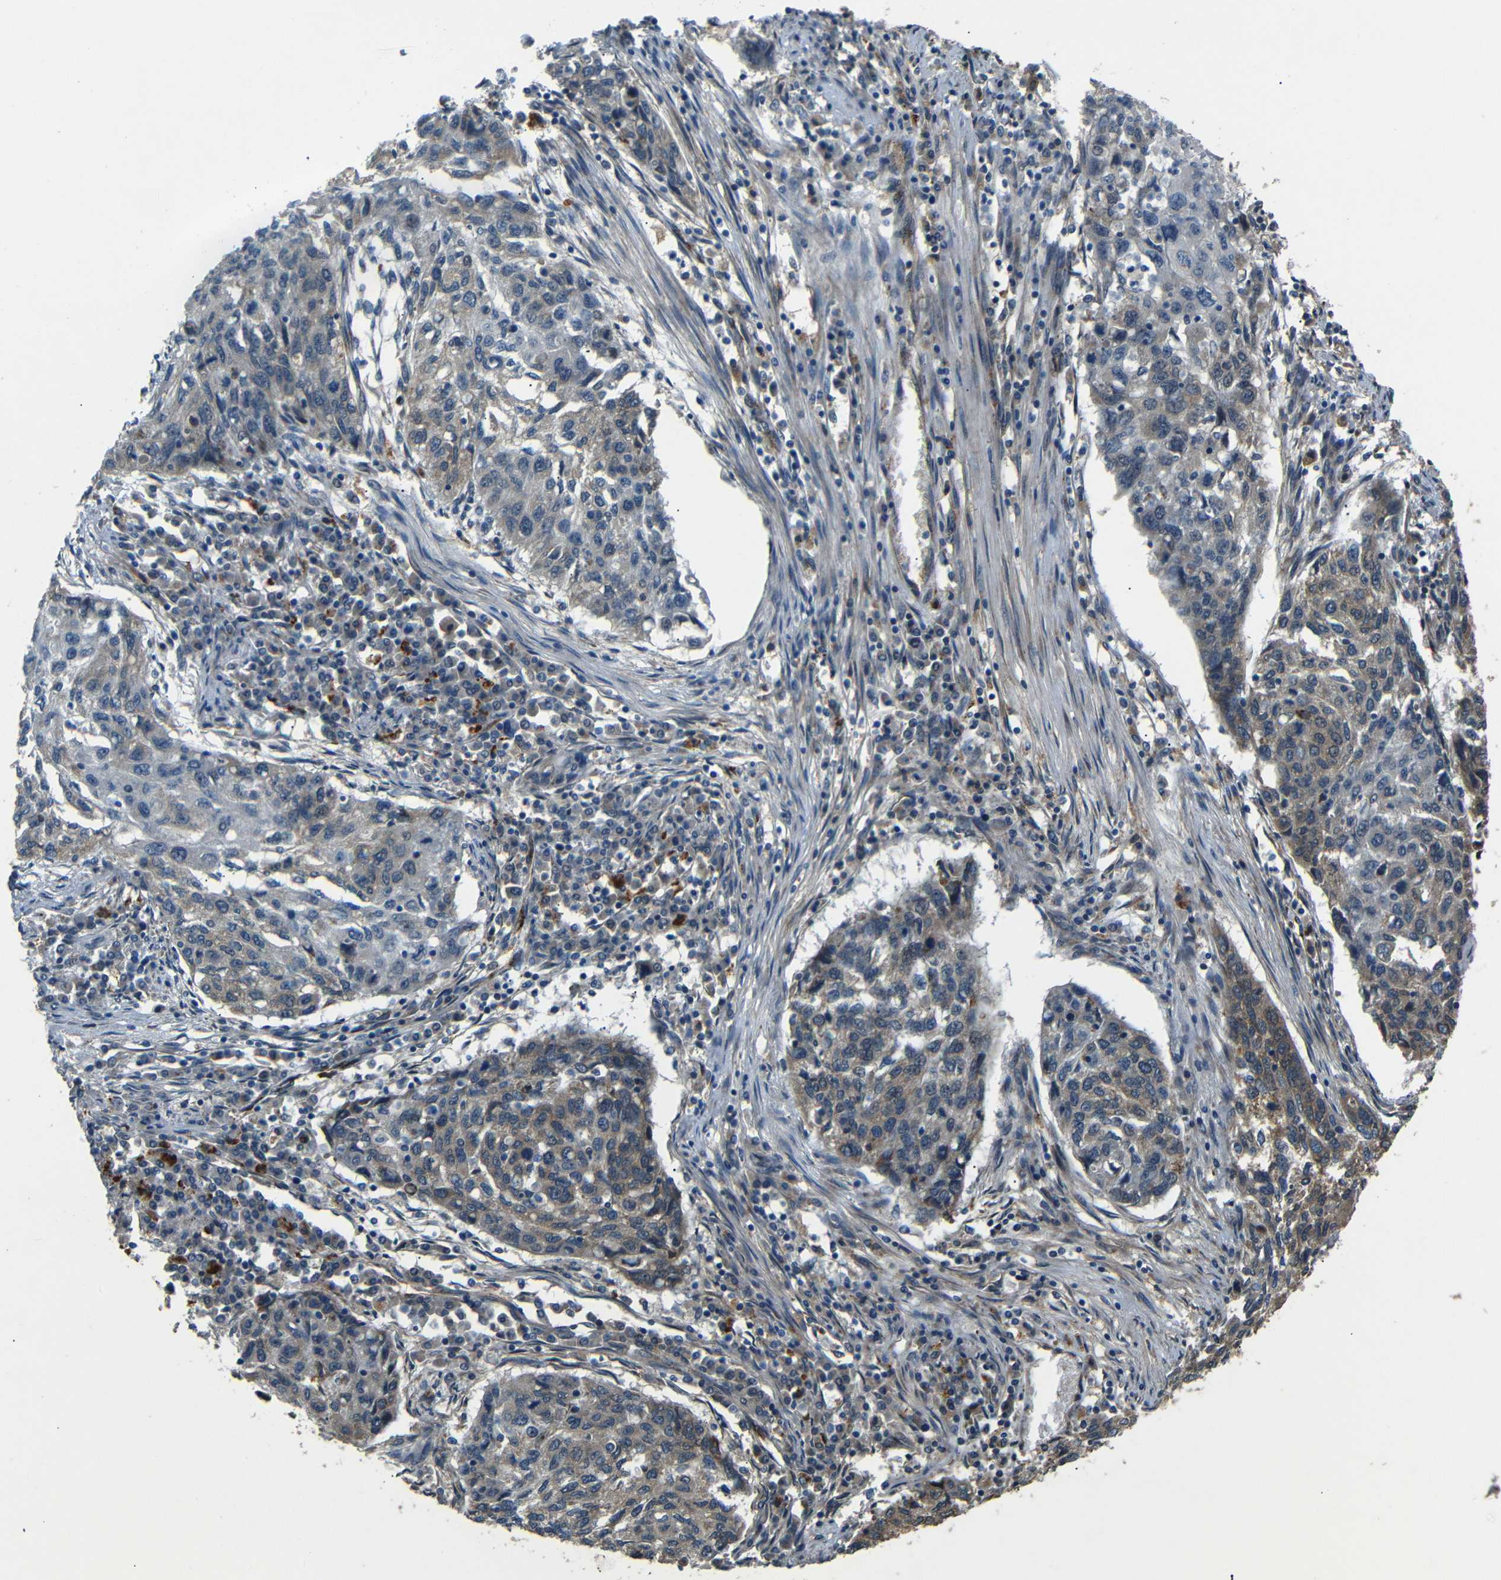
{"staining": {"intensity": "weak", "quantity": ">75%", "location": "cytoplasmic/membranous"}, "tissue": "lung cancer", "cell_type": "Tumor cells", "image_type": "cancer", "snomed": [{"axis": "morphology", "description": "Squamous cell carcinoma, NOS"}, {"axis": "topography", "description": "Lung"}], "caption": "DAB immunohistochemical staining of squamous cell carcinoma (lung) displays weak cytoplasmic/membranous protein expression in about >75% of tumor cells.", "gene": "ATP7A", "patient": {"sex": "female", "age": 63}}